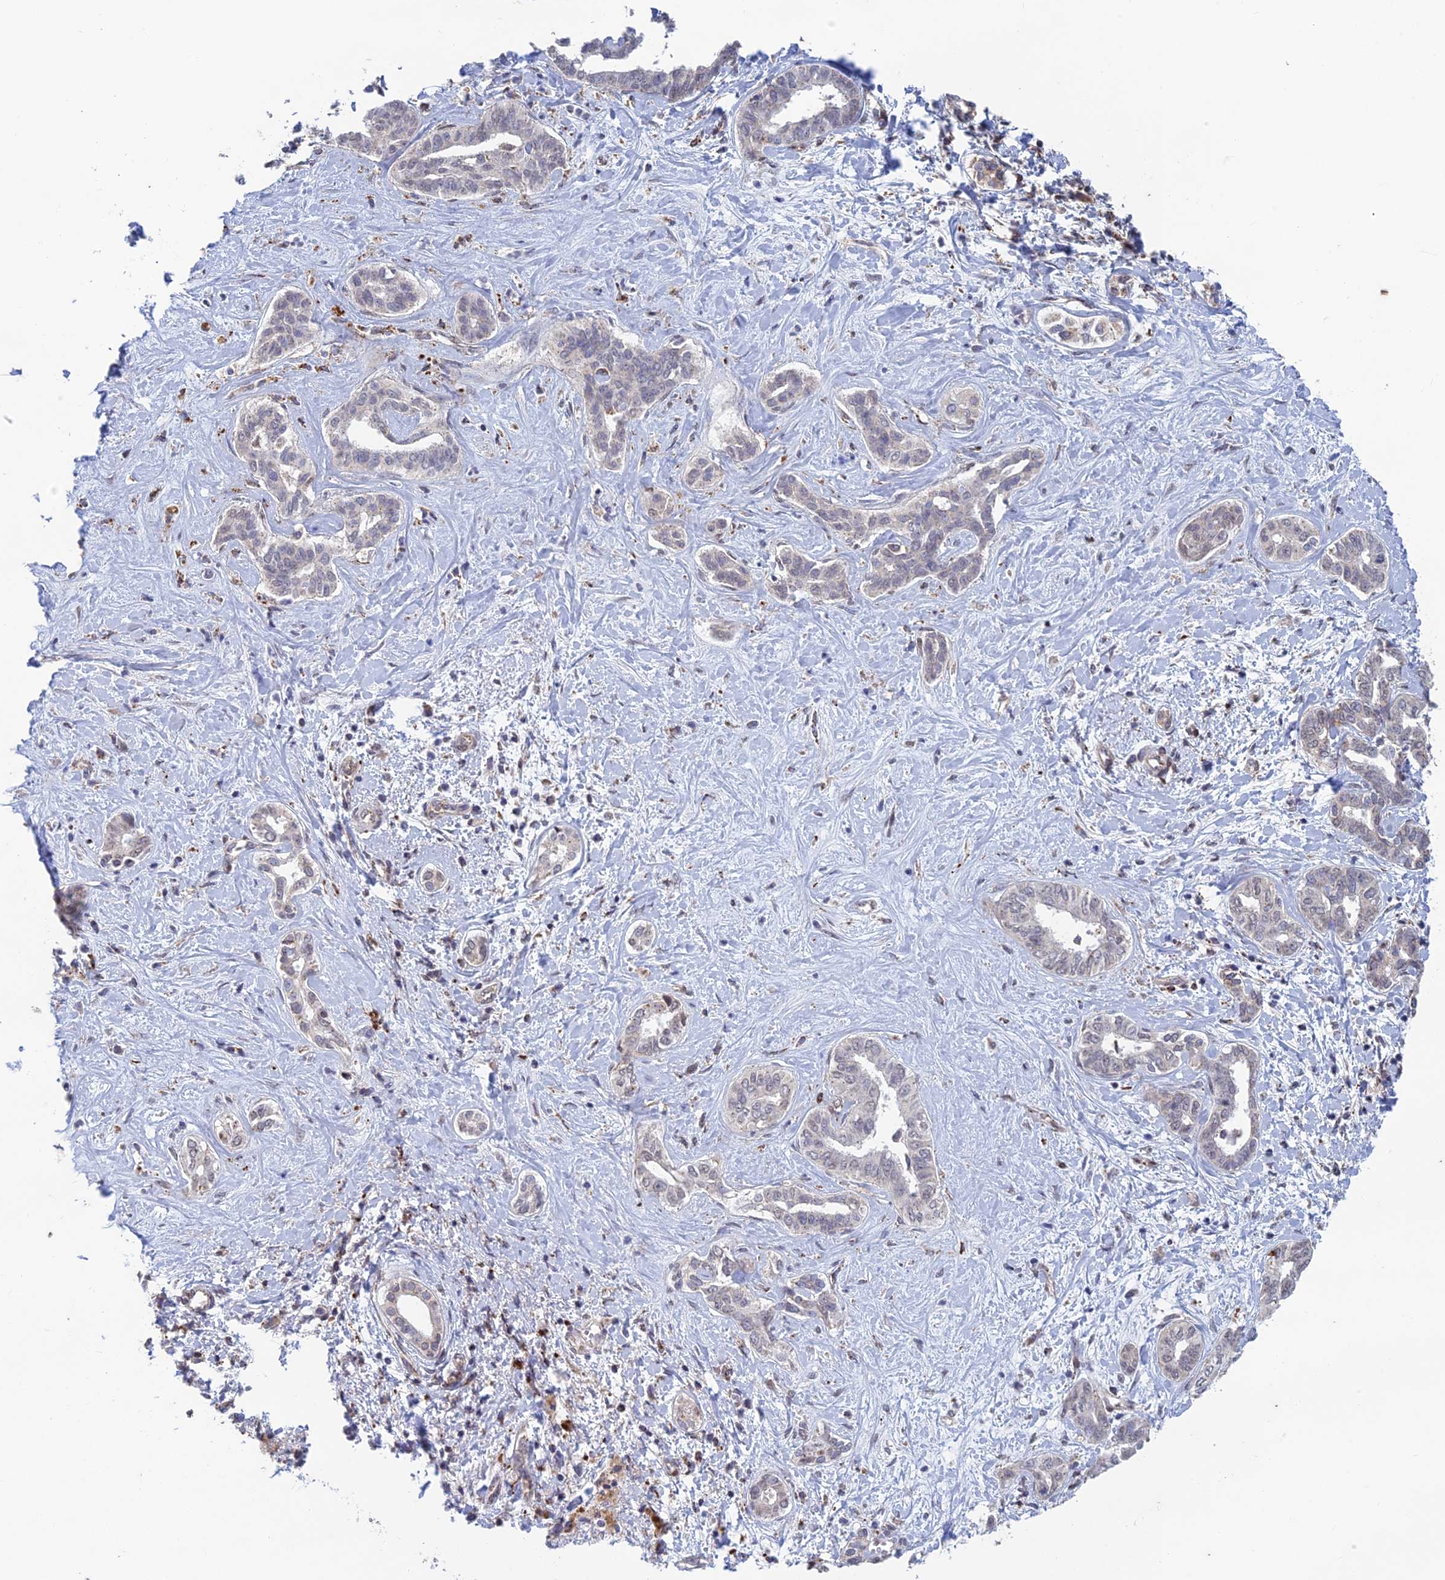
{"staining": {"intensity": "negative", "quantity": "none", "location": "none"}, "tissue": "liver cancer", "cell_type": "Tumor cells", "image_type": "cancer", "snomed": [{"axis": "morphology", "description": "Cholangiocarcinoma"}, {"axis": "topography", "description": "Liver"}], "caption": "High magnification brightfield microscopy of liver cholangiocarcinoma stained with DAB (3,3'-diaminobenzidine) (brown) and counterstained with hematoxylin (blue): tumor cells show no significant staining.", "gene": "FOXS1", "patient": {"sex": "female", "age": 77}}